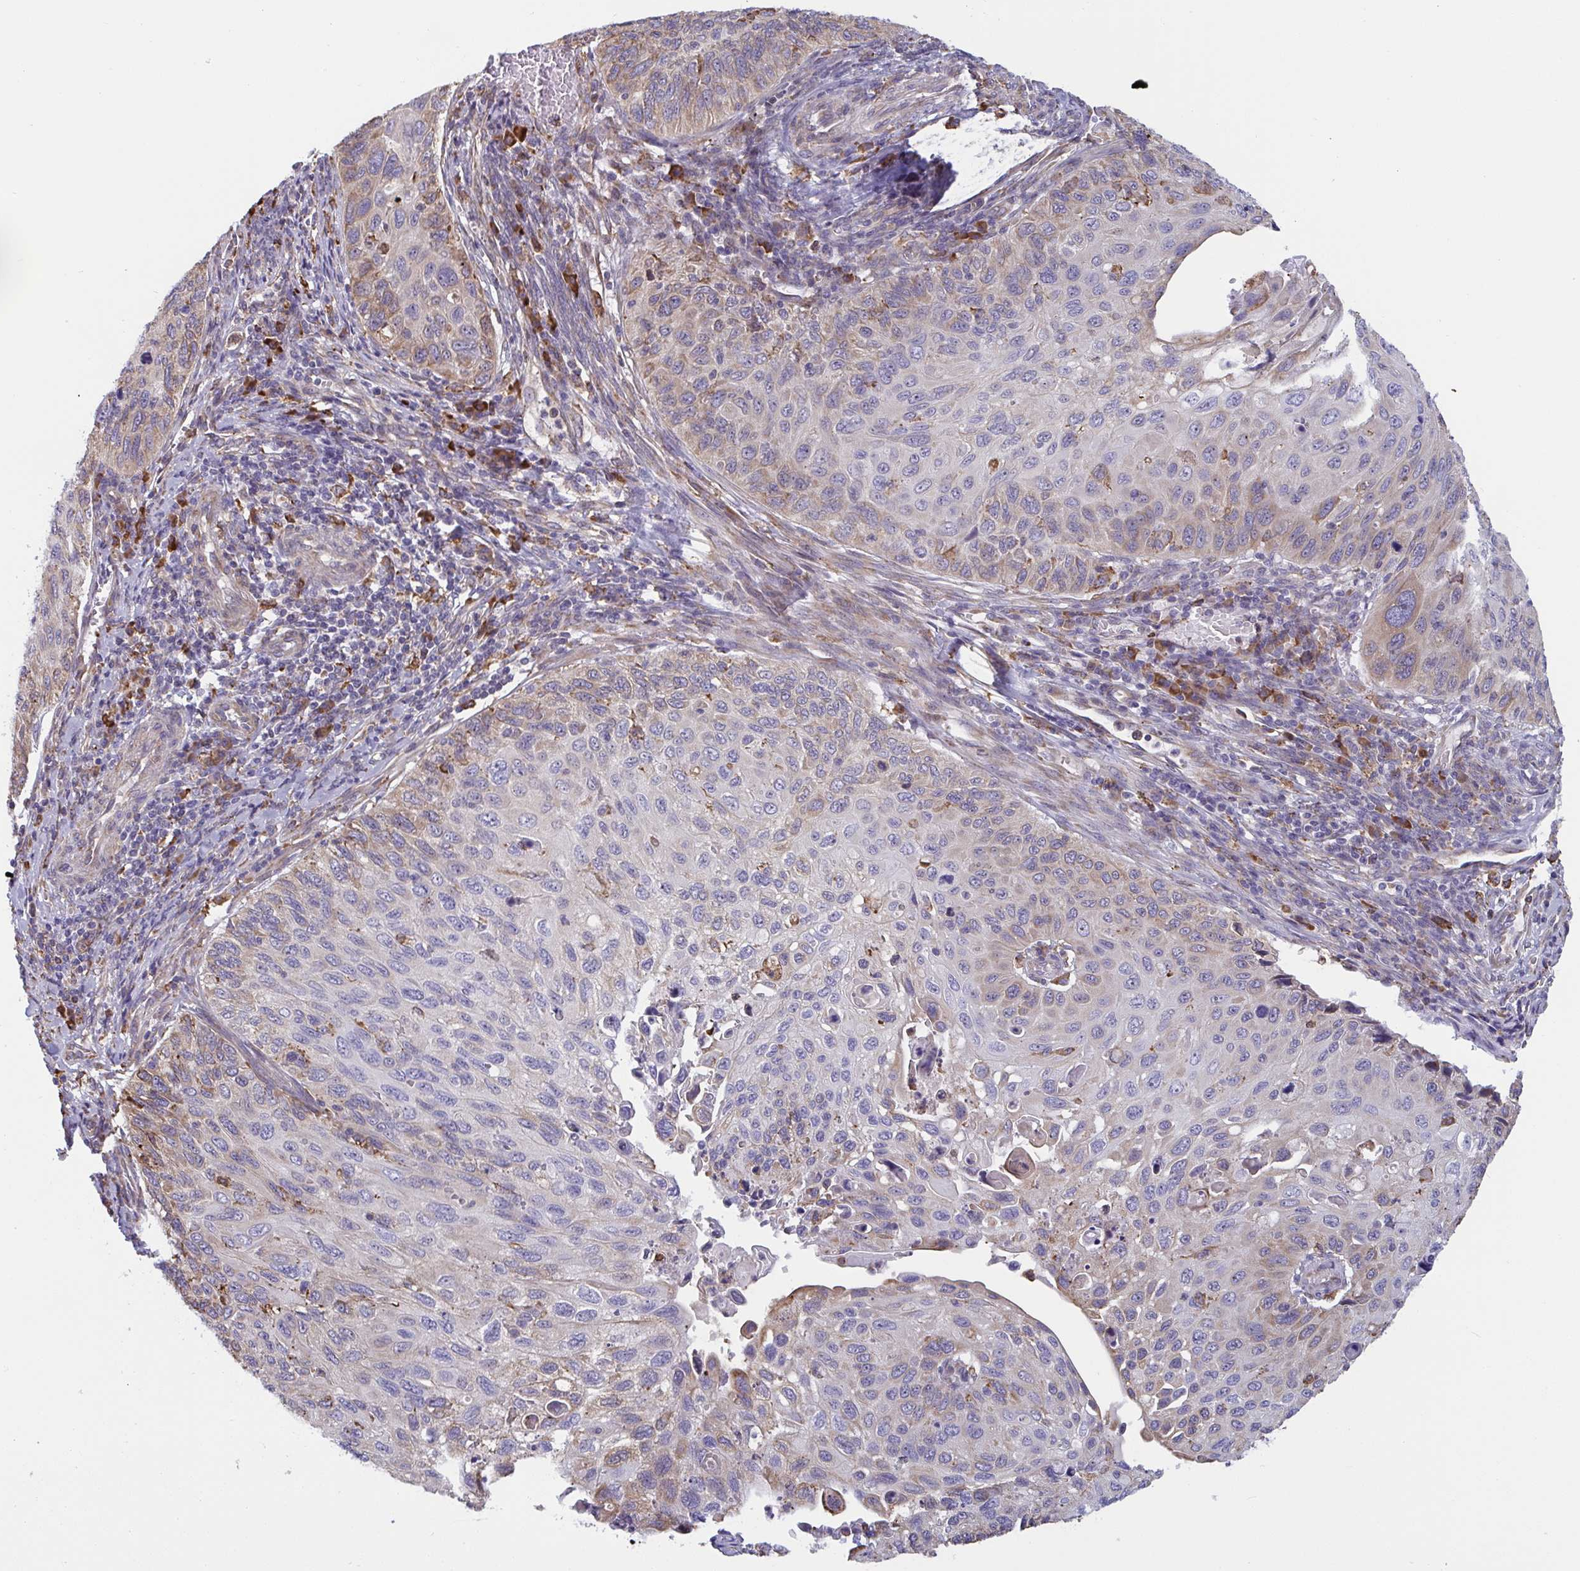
{"staining": {"intensity": "weak", "quantity": "<25%", "location": "cytoplasmic/membranous"}, "tissue": "cervical cancer", "cell_type": "Tumor cells", "image_type": "cancer", "snomed": [{"axis": "morphology", "description": "Squamous cell carcinoma, NOS"}, {"axis": "topography", "description": "Cervix"}], "caption": "This is an immunohistochemistry (IHC) image of cervical squamous cell carcinoma. There is no expression in tumor cells.", "gene": "MYMK", "patient": {"sex": "female", "age": 70}}